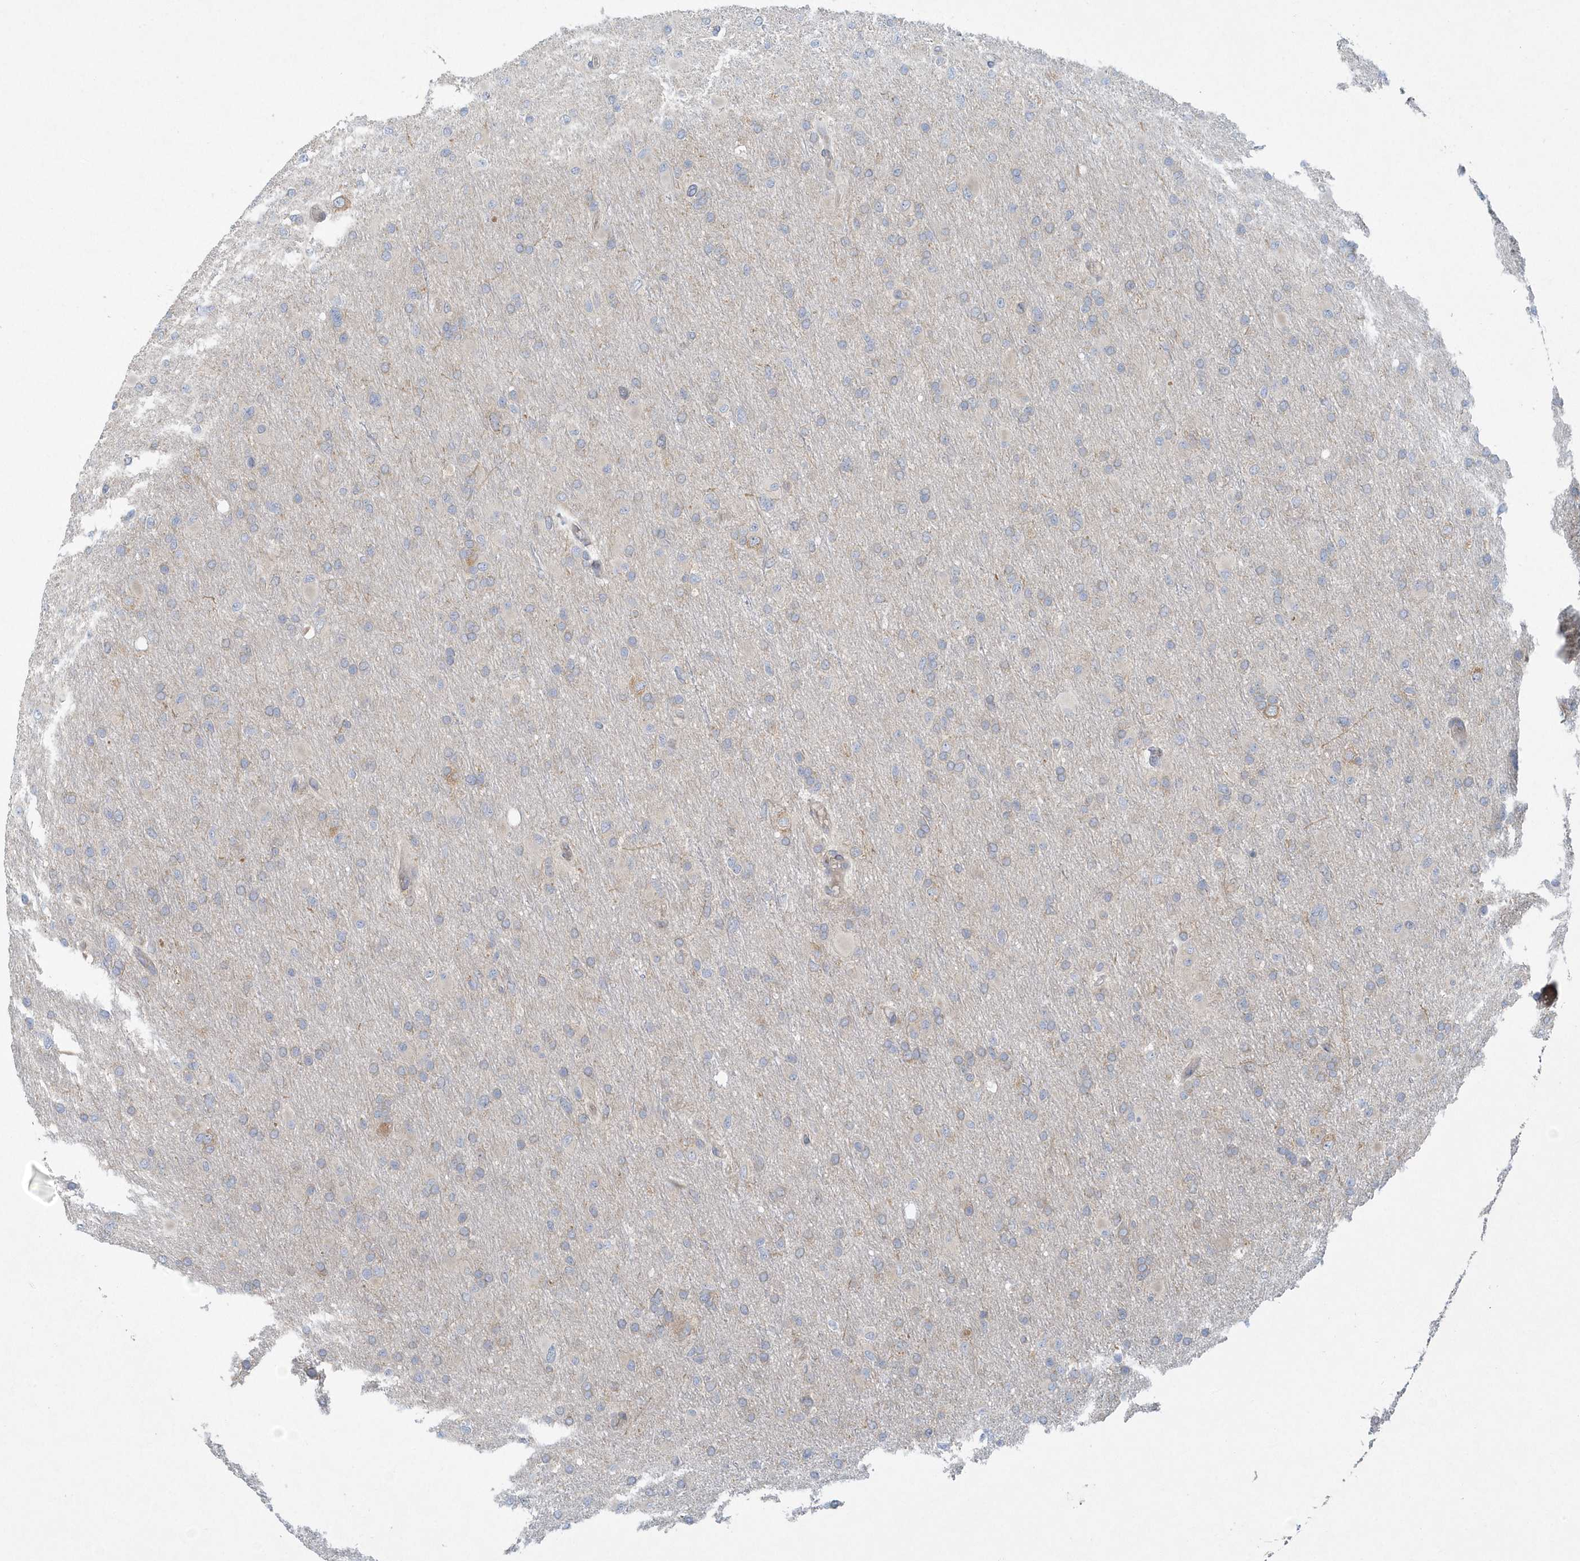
{"staining": {"intensity": "negative", "quantity": "none", "location": "none"}, "tissue": "glioma", "cell_type": "Tumor cells", "image_type": "cancer", "snomed": [{"axis": "morphology", "description": "Glioma, malignant, High grade"}, {"axis": "topography", "description": "Cerebral cortex"}], "caption": "Photomicrograph shows no significant protein expression in tumor cells of glioma.", "gene": "CNOT10", "patient": {"sex": "female", "age": 36}}